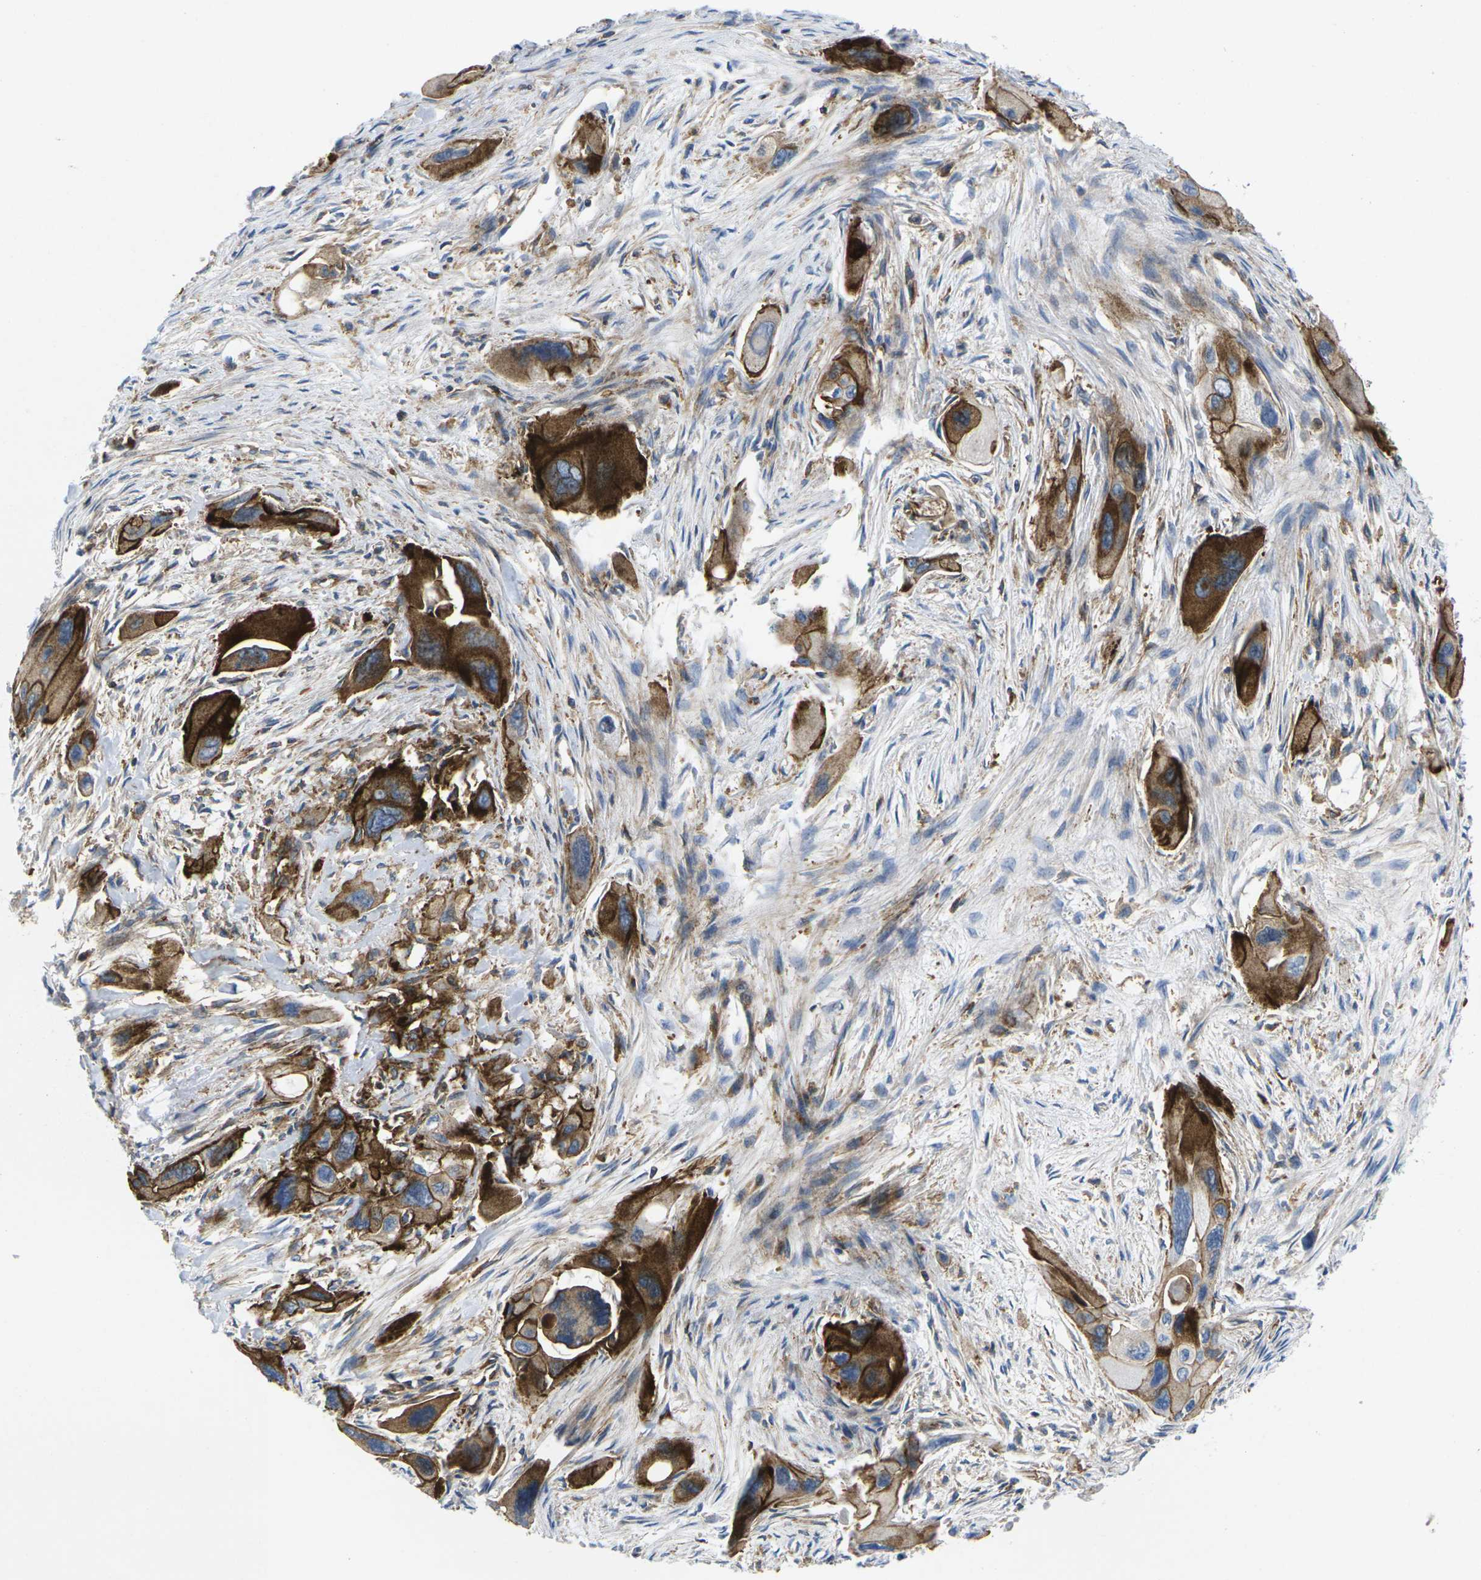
{"staining": {"intensity": "strong", "quantity": ">75%", "location": "cytoplasmic/membranous"}, "tissue": "pancreatic cancer", "cell_type": "Tumor cells", "image_type": "cancer", "snomed": [{"axis": "morphology", "description": "Adenocarcinoma, NOS"}, {"axis": "topography", "description": "Pancreas"}], "caption": "DAB (3,3'-diaminobenzidine) immunohistochemical staining of human pancreatic cancer (adenocarcinoma) reveals strong cytoplasmic/membranous protein staining in approximately >75% of tumor cells.", "gene": "IQGAP1", "patient": {"sex": "male", "age": 73}}